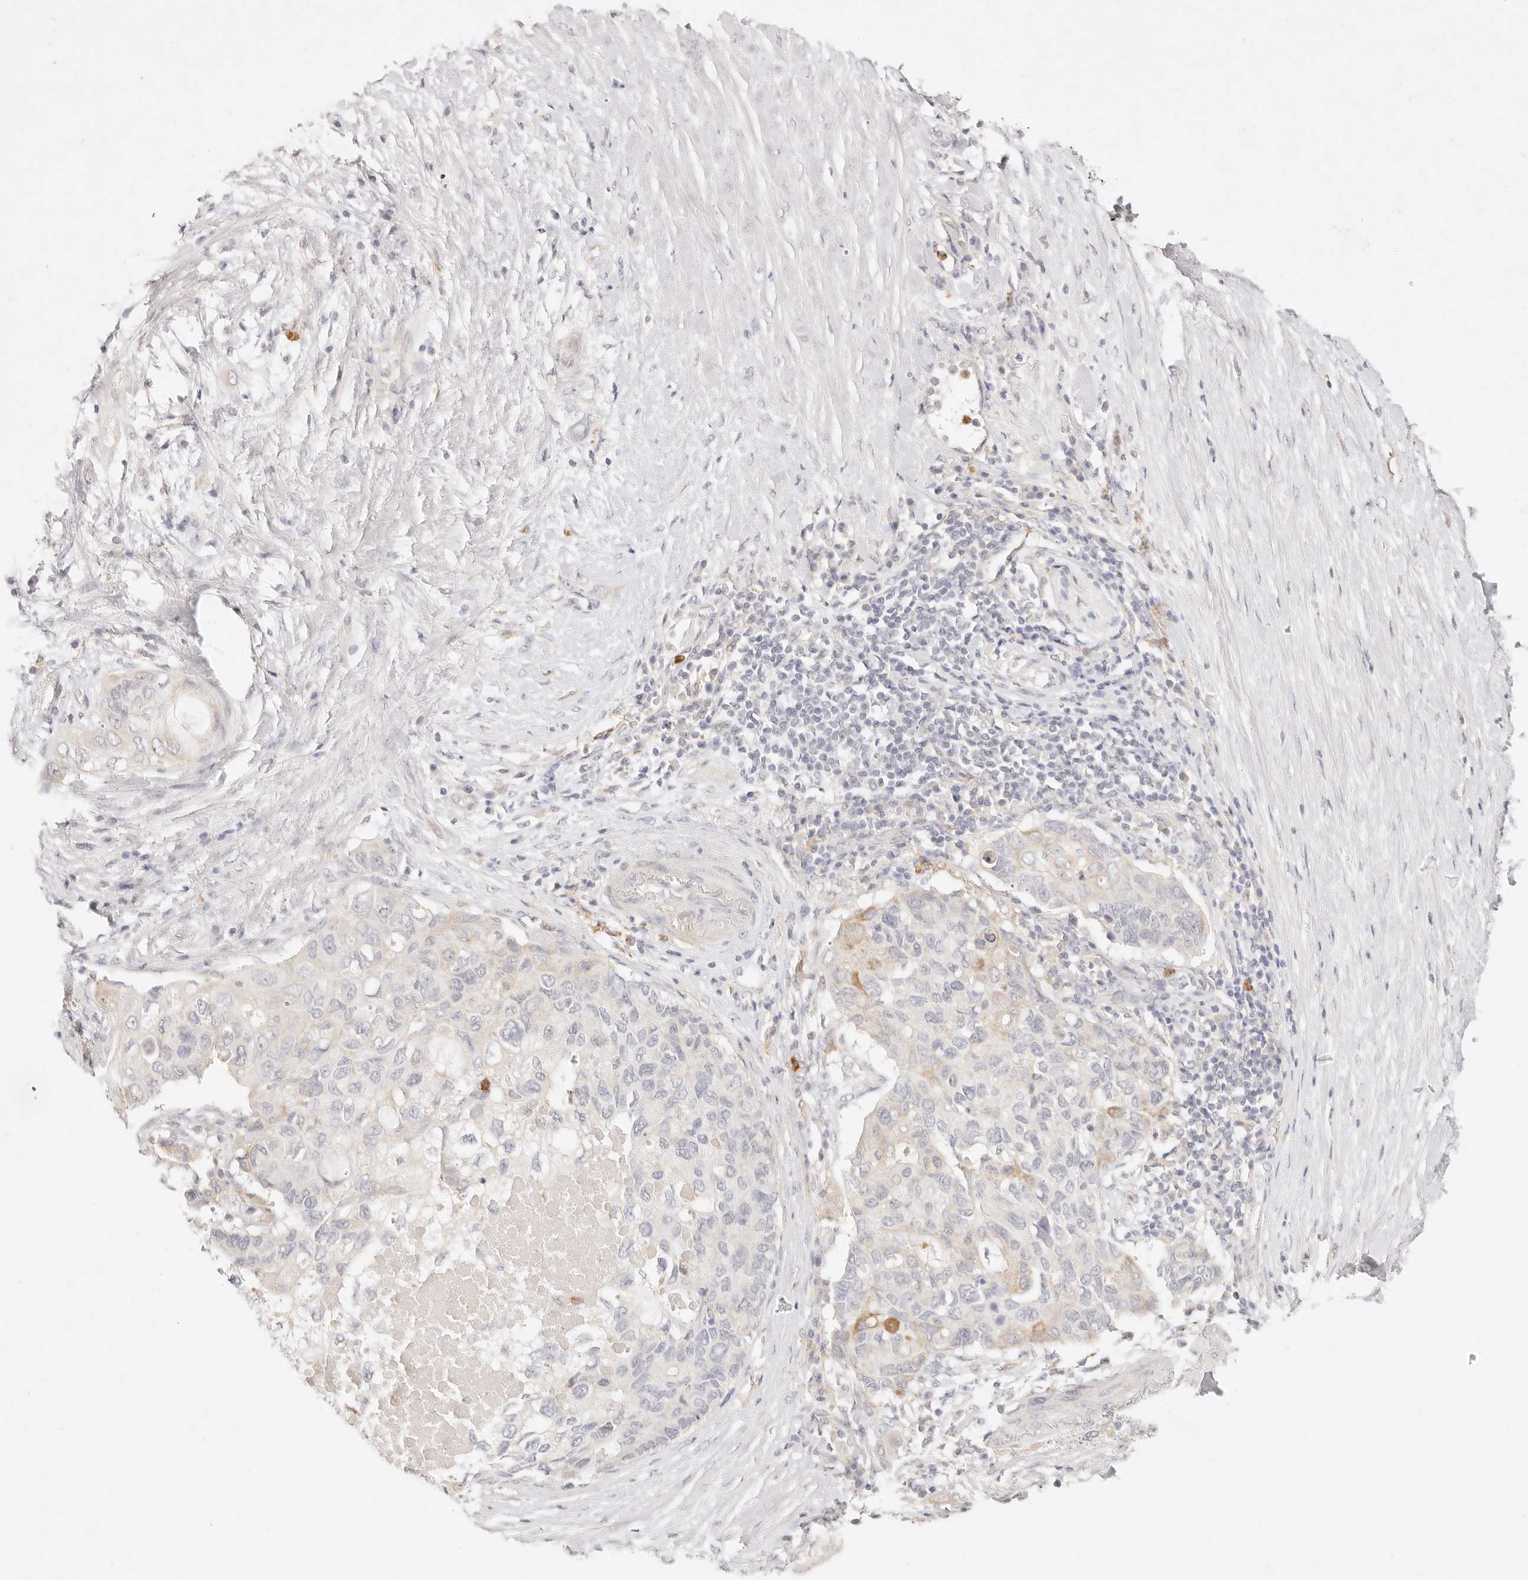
{"staining": {"intensity": "weak", "quantity": "<25%", "location": "cytoplasmic/membranous"}, "tissue": "pancreatic cancer", "cell_type": "Tumor cells", "image_type": "cancer", "snomed": [{"axis": "morphology", "description": "Adenocarcinoma, NOS"}, {"axis": "topography", "description": "Pancreas"}], "caption": "An IHC photomicrograph of pancreatic adenocarcinoma is shown. There is no staining in tumor cells of pancreatic adenocarcinoma.", "gene": "GPR84", "patient": {"sex": "female", "age": 56}}